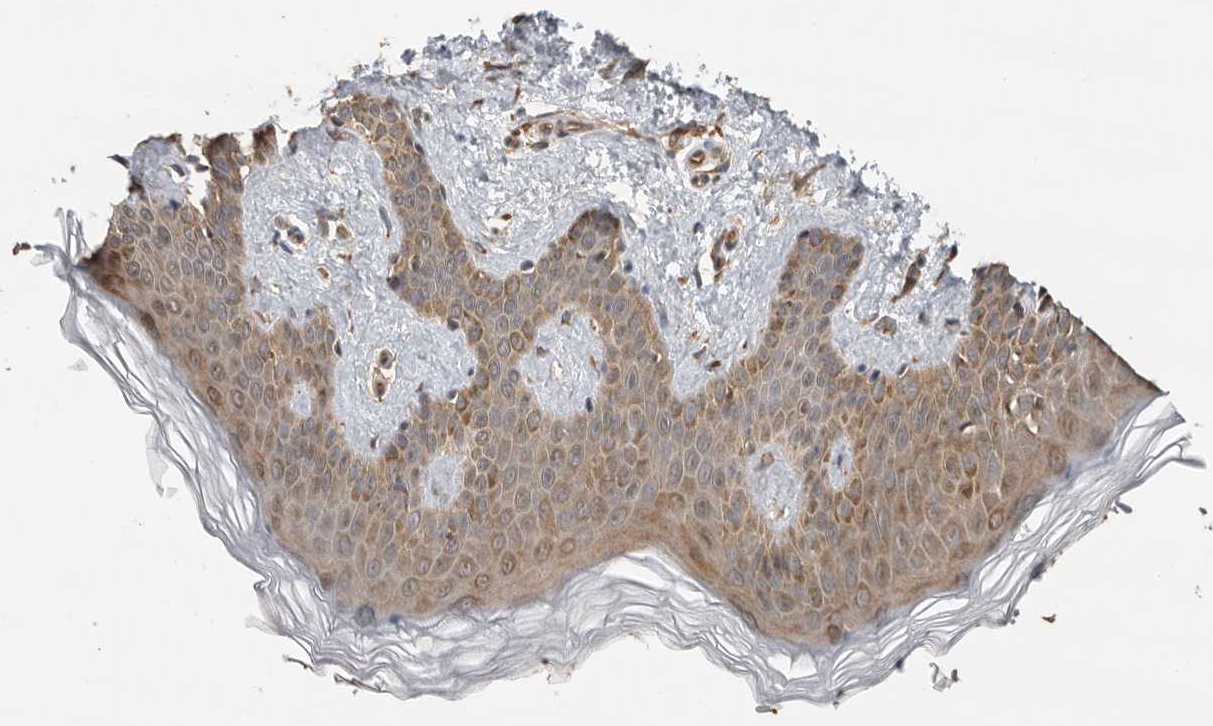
{"staining": {"intensity": "strong", "quantity": ">75%", "location": "cytoplasmic/membranous"}, "tissue": "skin", "cell_type": "Fibroblasts", "image_type": "normal", "snomed": [{"axis": "morphology", "description": "Normal tissue, NOS"}, {"axis": "morphology", "description": "Neoplasm, benign, NOS"}, {"axis": "topography", "description": "Skin"}, {"axis": "topography", "description": "Soft tissue"}], "caption": "Approximately >75% of fibroblasts in benign human skin exhibit strong cytoplasmic/membranous protein positivity as visualized by brown immunohistochemical staining.", "gene": "CDC42BPB", "patient": {"sex": "male", "age": 26}}